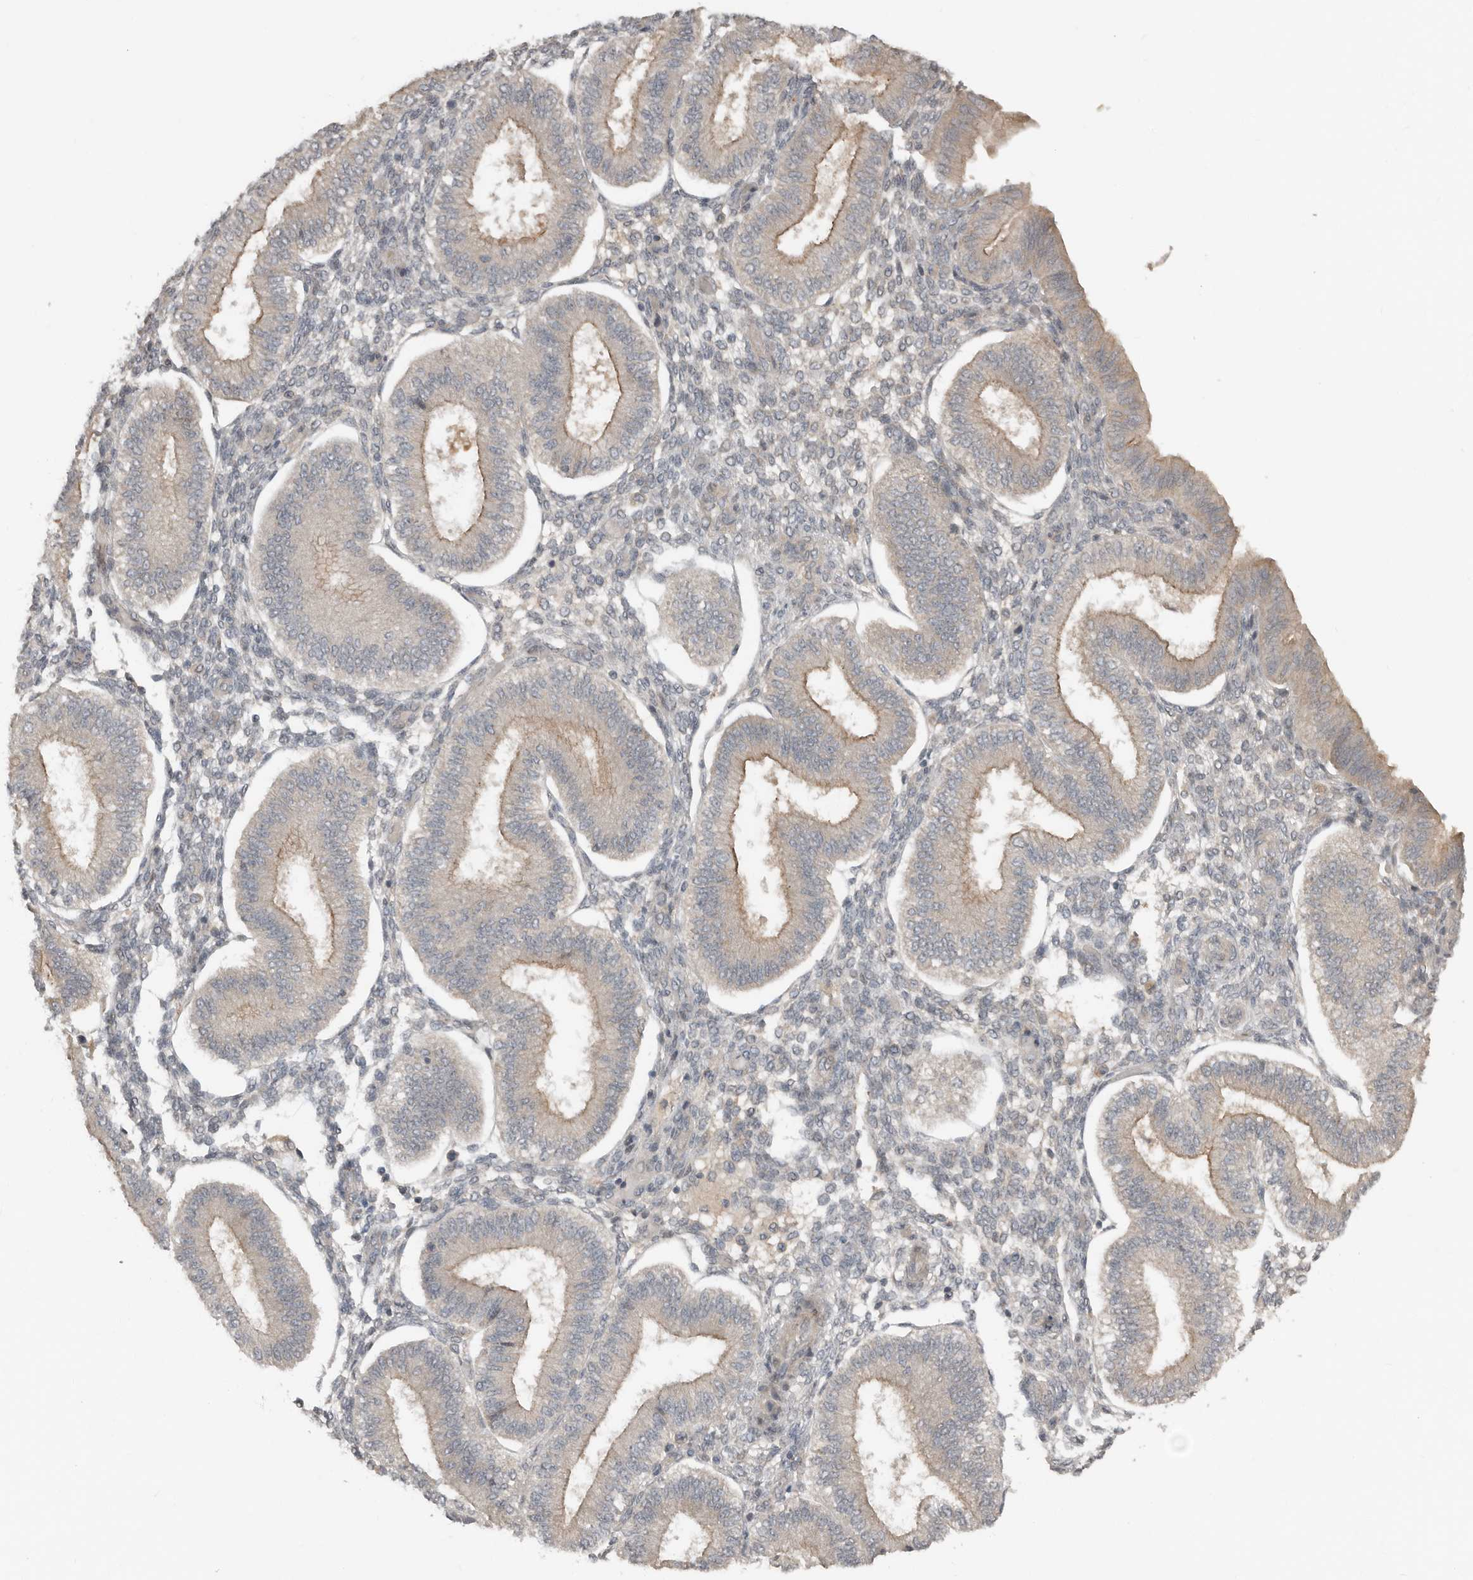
{"staining": {"intensity": "negative", "quantity": "none", "location": "none"}, "tissue": "endometrium", "cell_type": "Cells in endometrial stroma", "image_type": "normal", "snomed": [{"axis": "morphology", "description": "Normal tissue, NOS"}, {"axis": "topography", "description": "Endometrium"}], "caption": "This photomicrograph is of benign endometrium stained with immunohistochemistry to label a protein in brown with the nuclei are counter-stained blue. There is no staining in cells in endometrial stroma.", "gene": "TEAD3", "patient": {"sex": "female", "age": 39}}